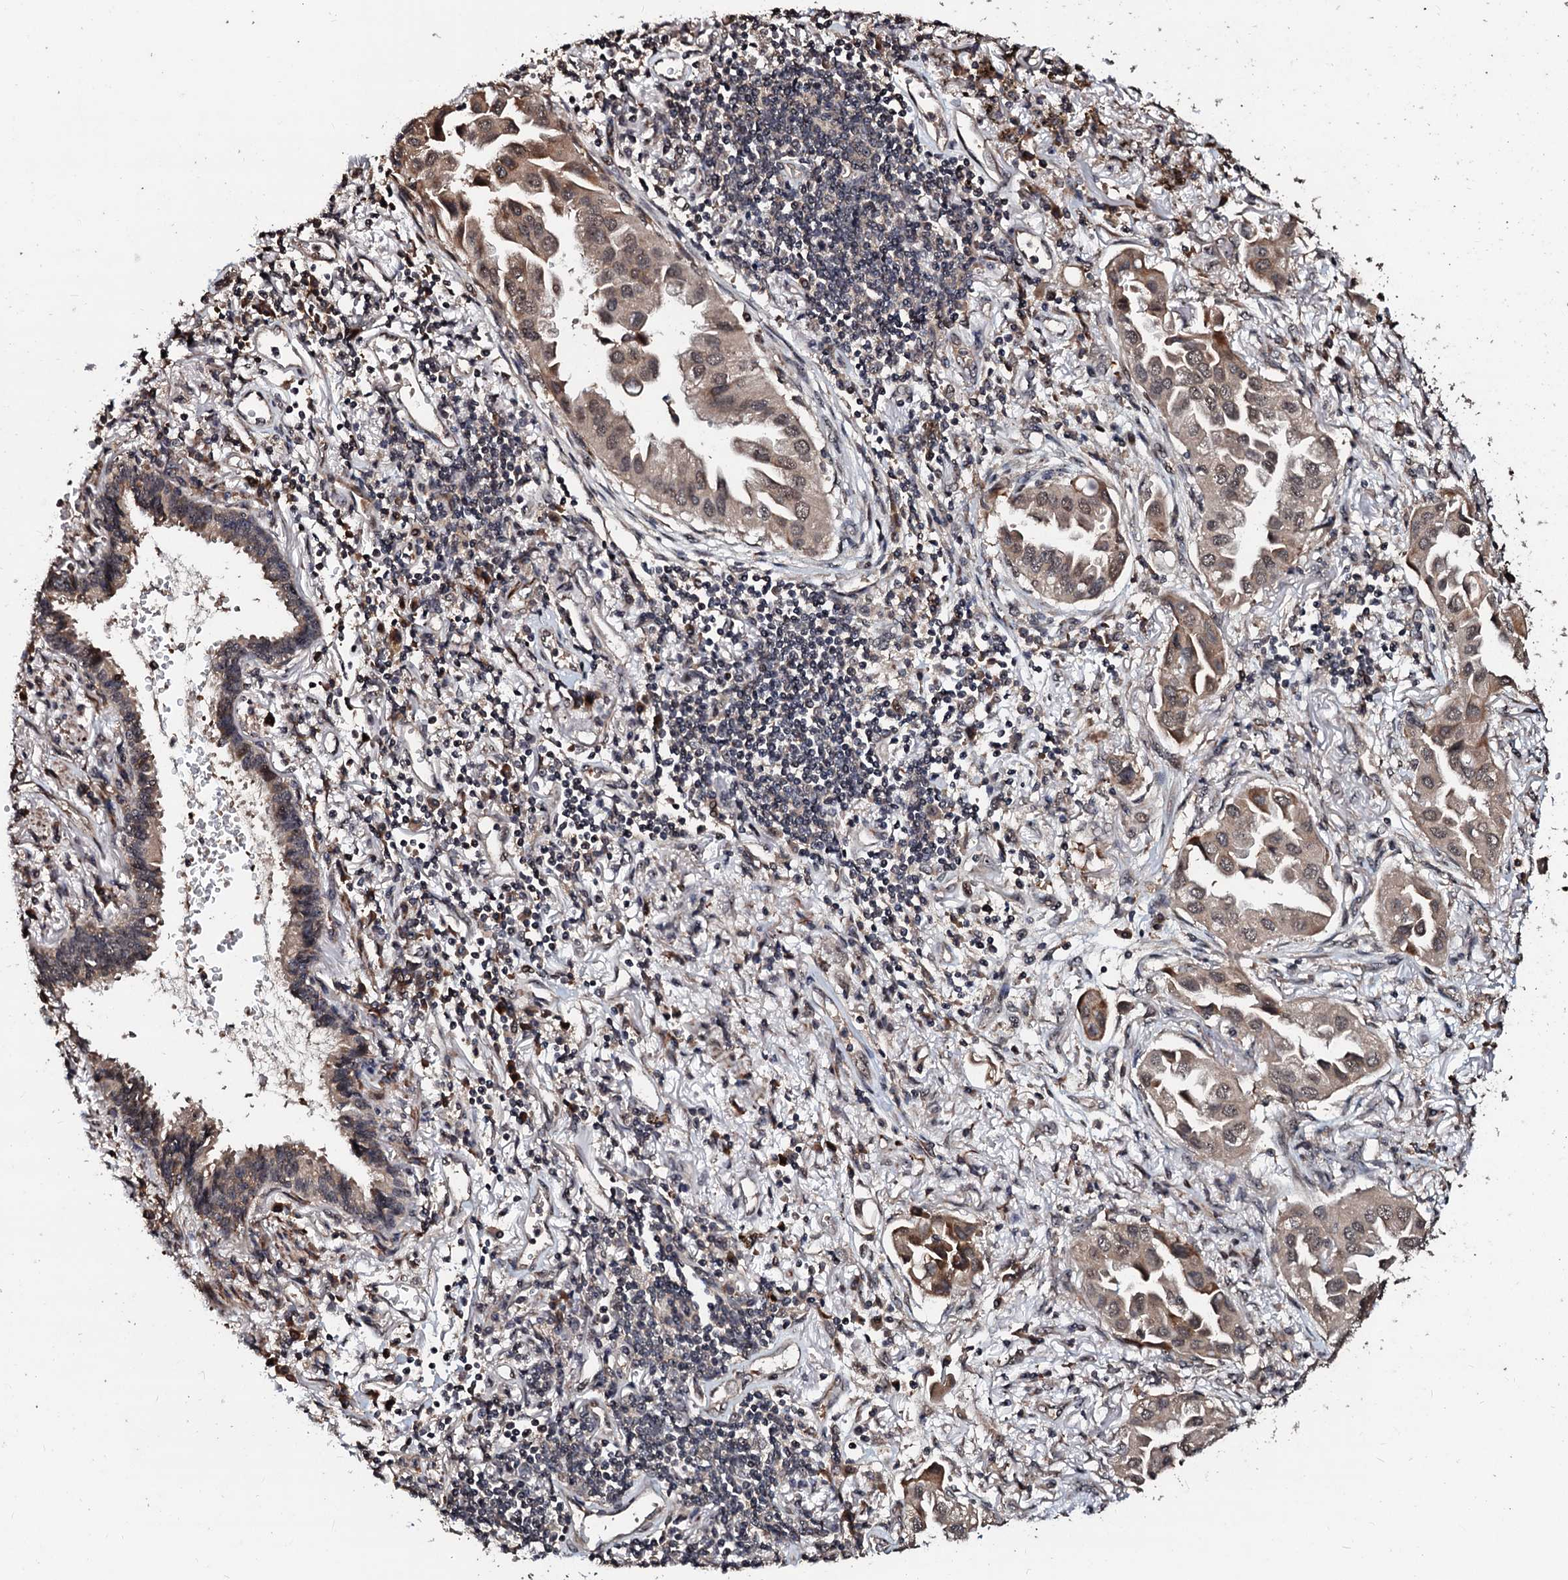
{"staining": {"intensity": "moderate", "quantity": "25%-75%", "location": "cytoplasmic/membranous,nuclear"}, "tissue": "lung cancer", "cell_type": "Tumor cells", "image_type": "cancer", "snomed": [{"axis": "morphology", "description": "Adenocarcinoma, NOS"}, {"axis": "topography", "description": "Lung"}], "caption": "This is a photomicrograph of immunohistochemistry (IHC) staining of lung cancer, which shows moderate positivity in the cytoplasmic/membranous and nuclear of tumor cells.", "gene": "SUPT7L", "patient": {"sex": "female", "age": 76}}